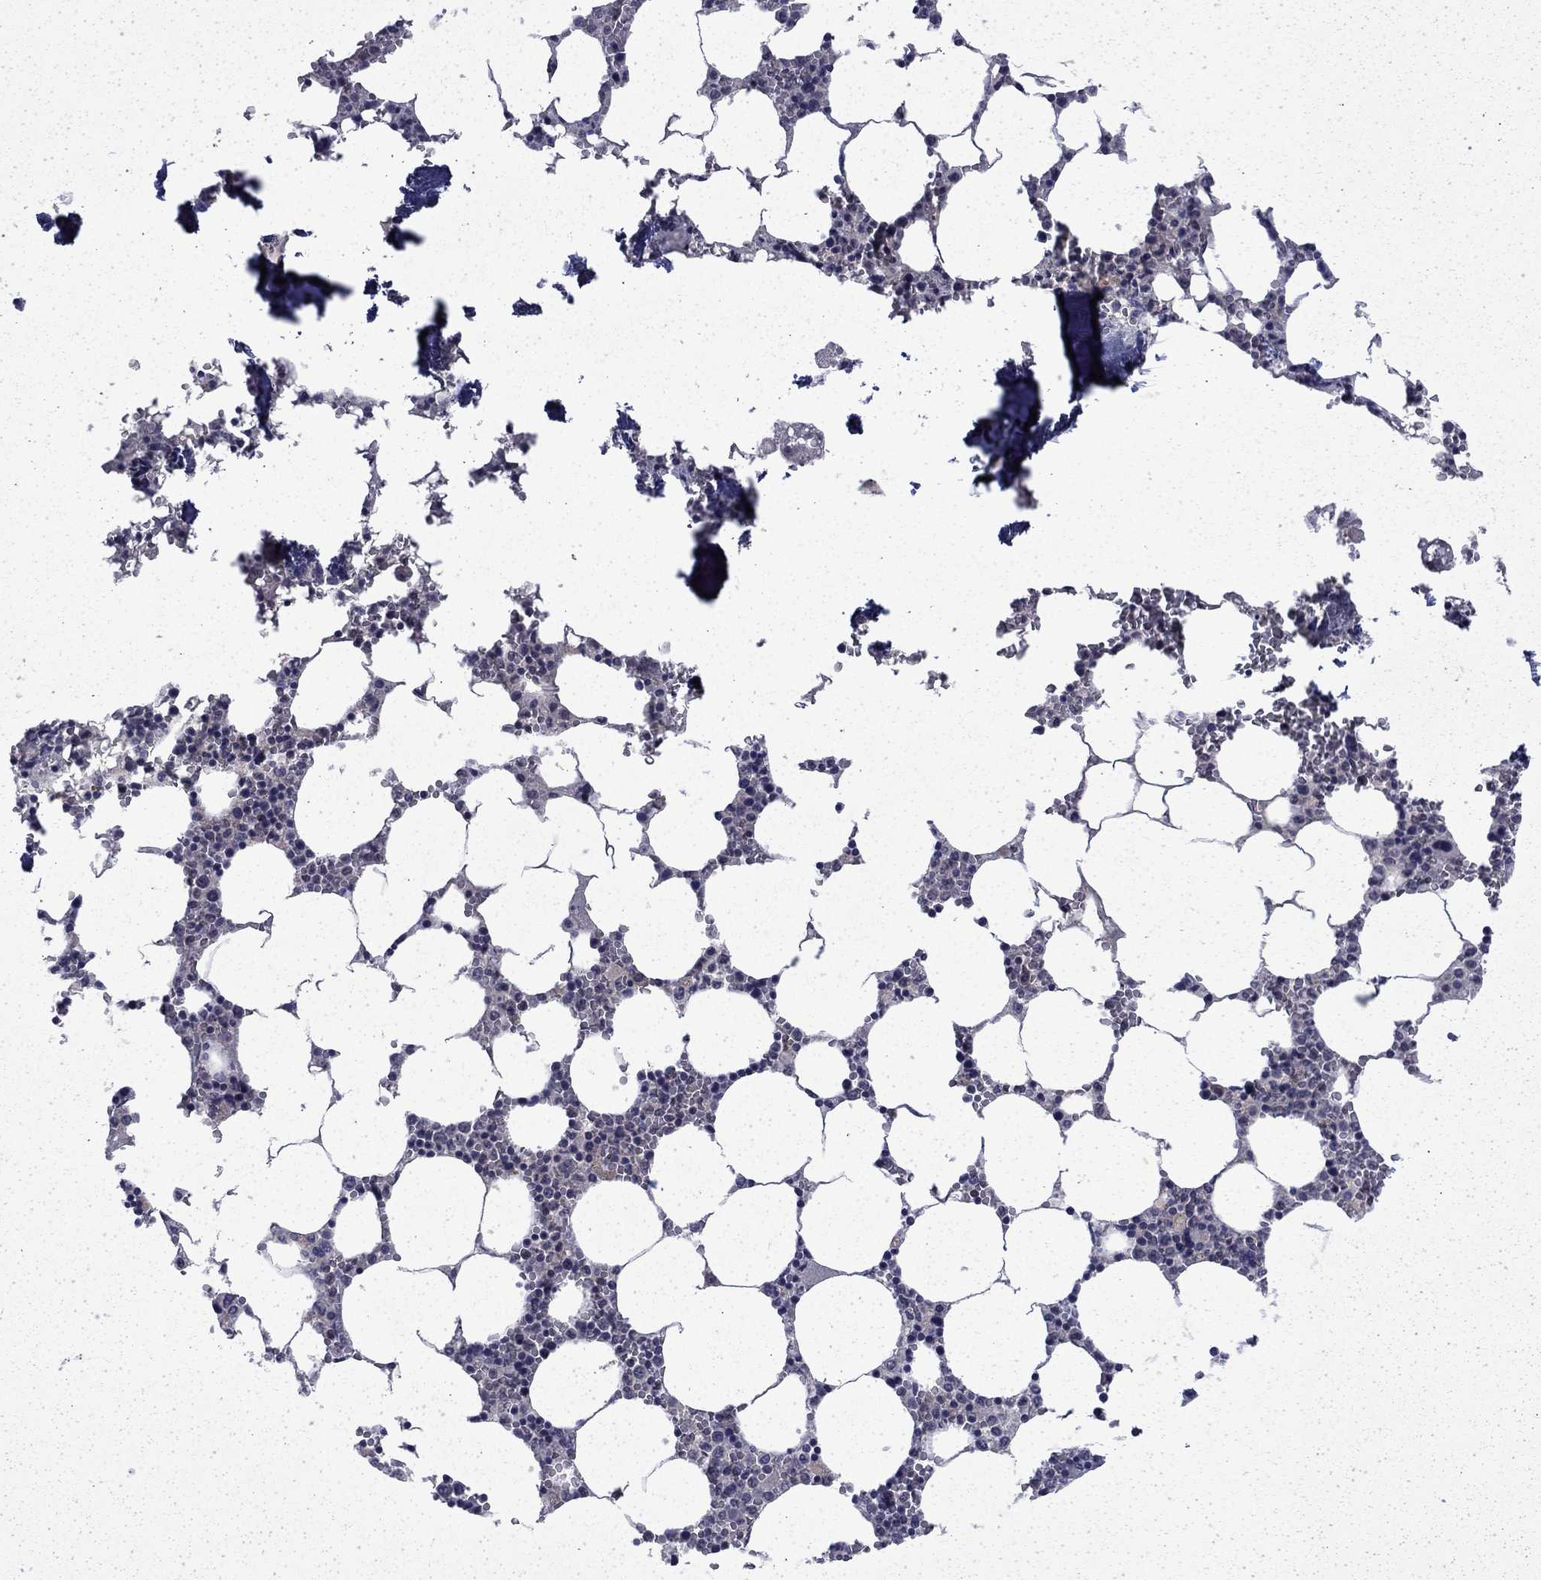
{"staining": {"intensity": "negative", "quantity": "none", "location": "none"}, "tissue": "bone marrow", "cell_type": "Hematopoietic cells", "image_type": "normal", "snomed": [{"axis": "morphology", "description": "Normal tissue, NOS"}, {"axis": "topography", "description": "Bone marrow"}], "caption": "Hematopoietic cells show no significant protein staining in unremarkable bone marrow.", "gene": "CHAT", "patient": {"sex": "female", "age": 64}}